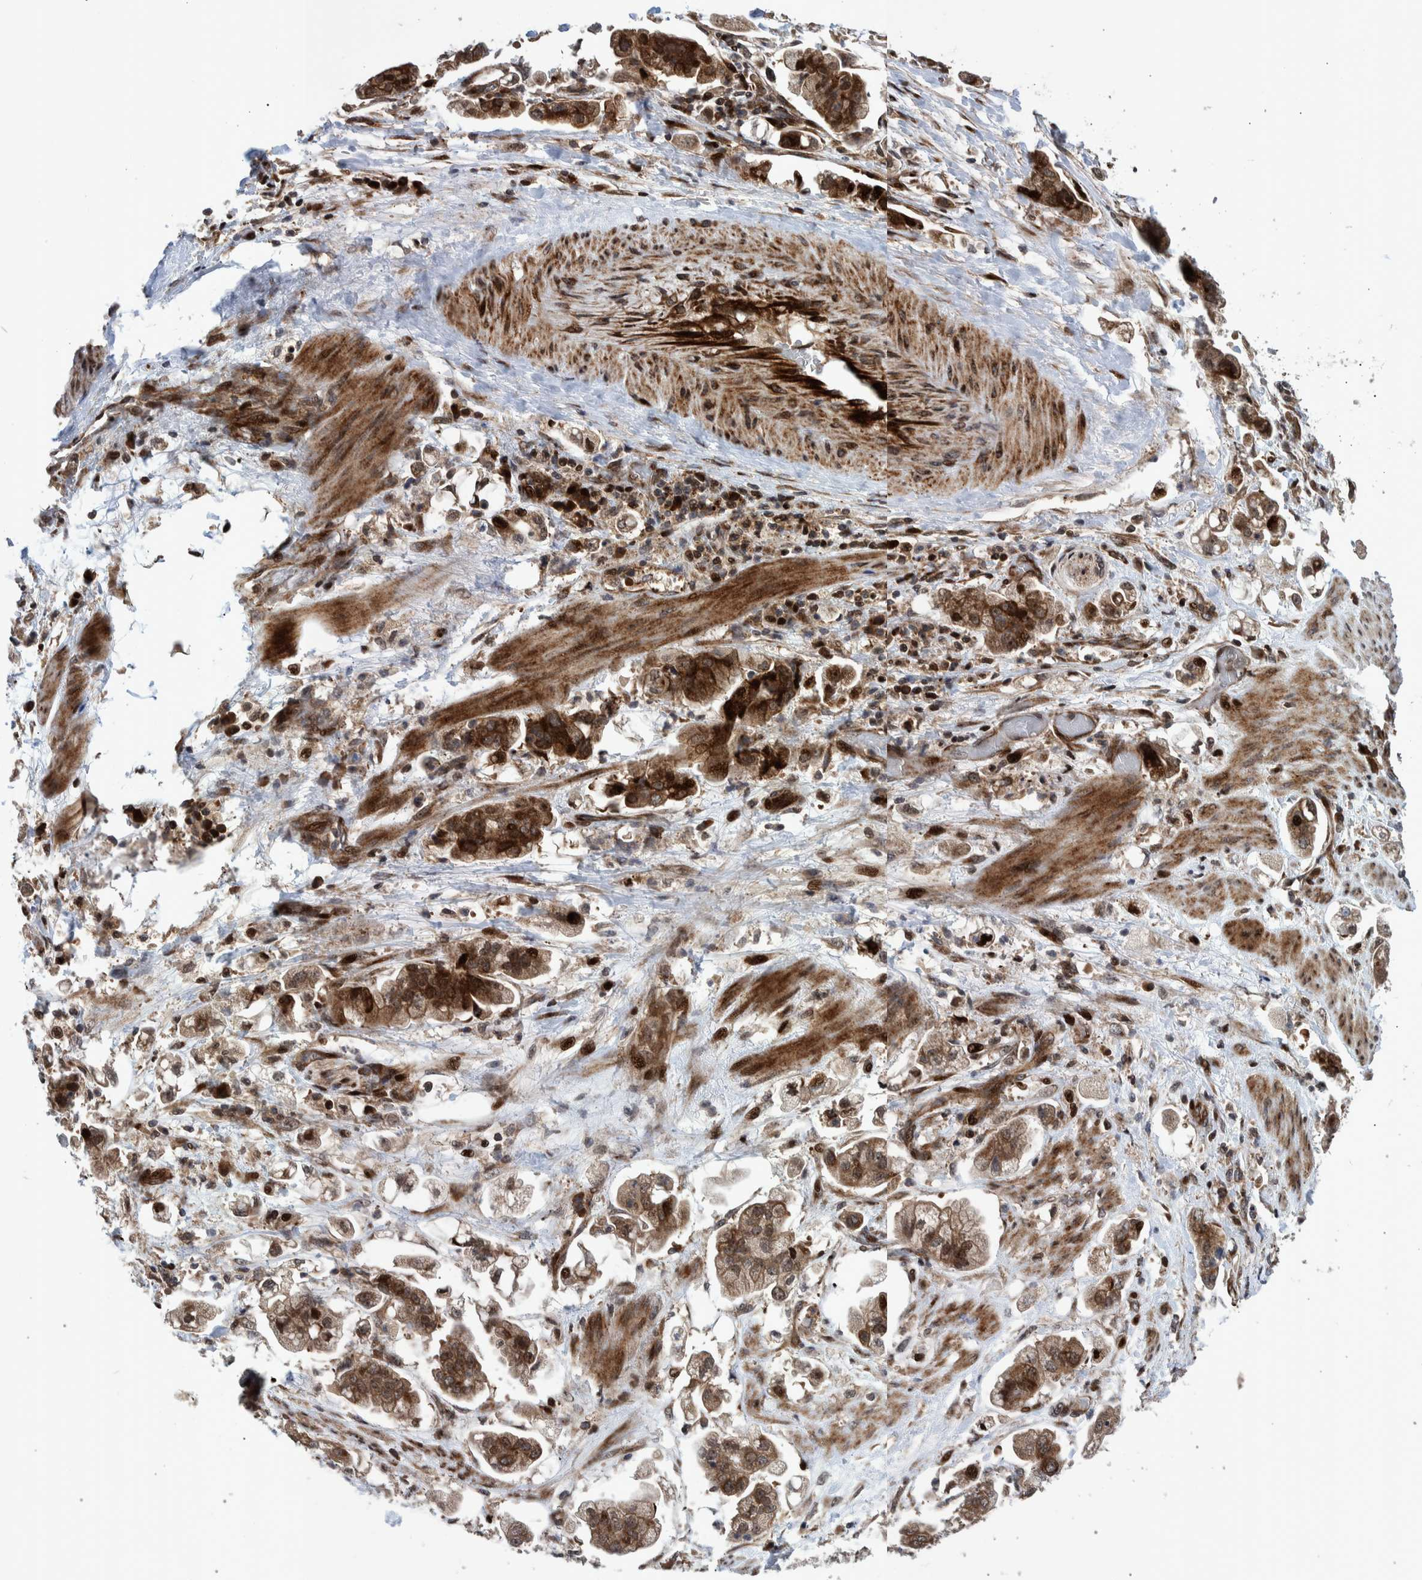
{"staining": {"intensity": "moderate", "quantity": ">75%", "location": "cytoplasmic/membranous,nuclear"}, "tissue": "stomach cancer", "cell_type": "Tumor cells", "image_type": "cancer", "snomed": [{"axis": "morphology", "description": "Adenocarcinoma, NOS"}, {"axis": "topography", "description": "Stomach"}], "caption": "Human adenocarcinoma (stomach) stained with a brown dye demonstrates moderate cytoplasmic/membranous and nuclear positive positivity in about >75% of tumor cells.", "gene": "SHISA6", "patient": {"sex": "male", "age": 62}}